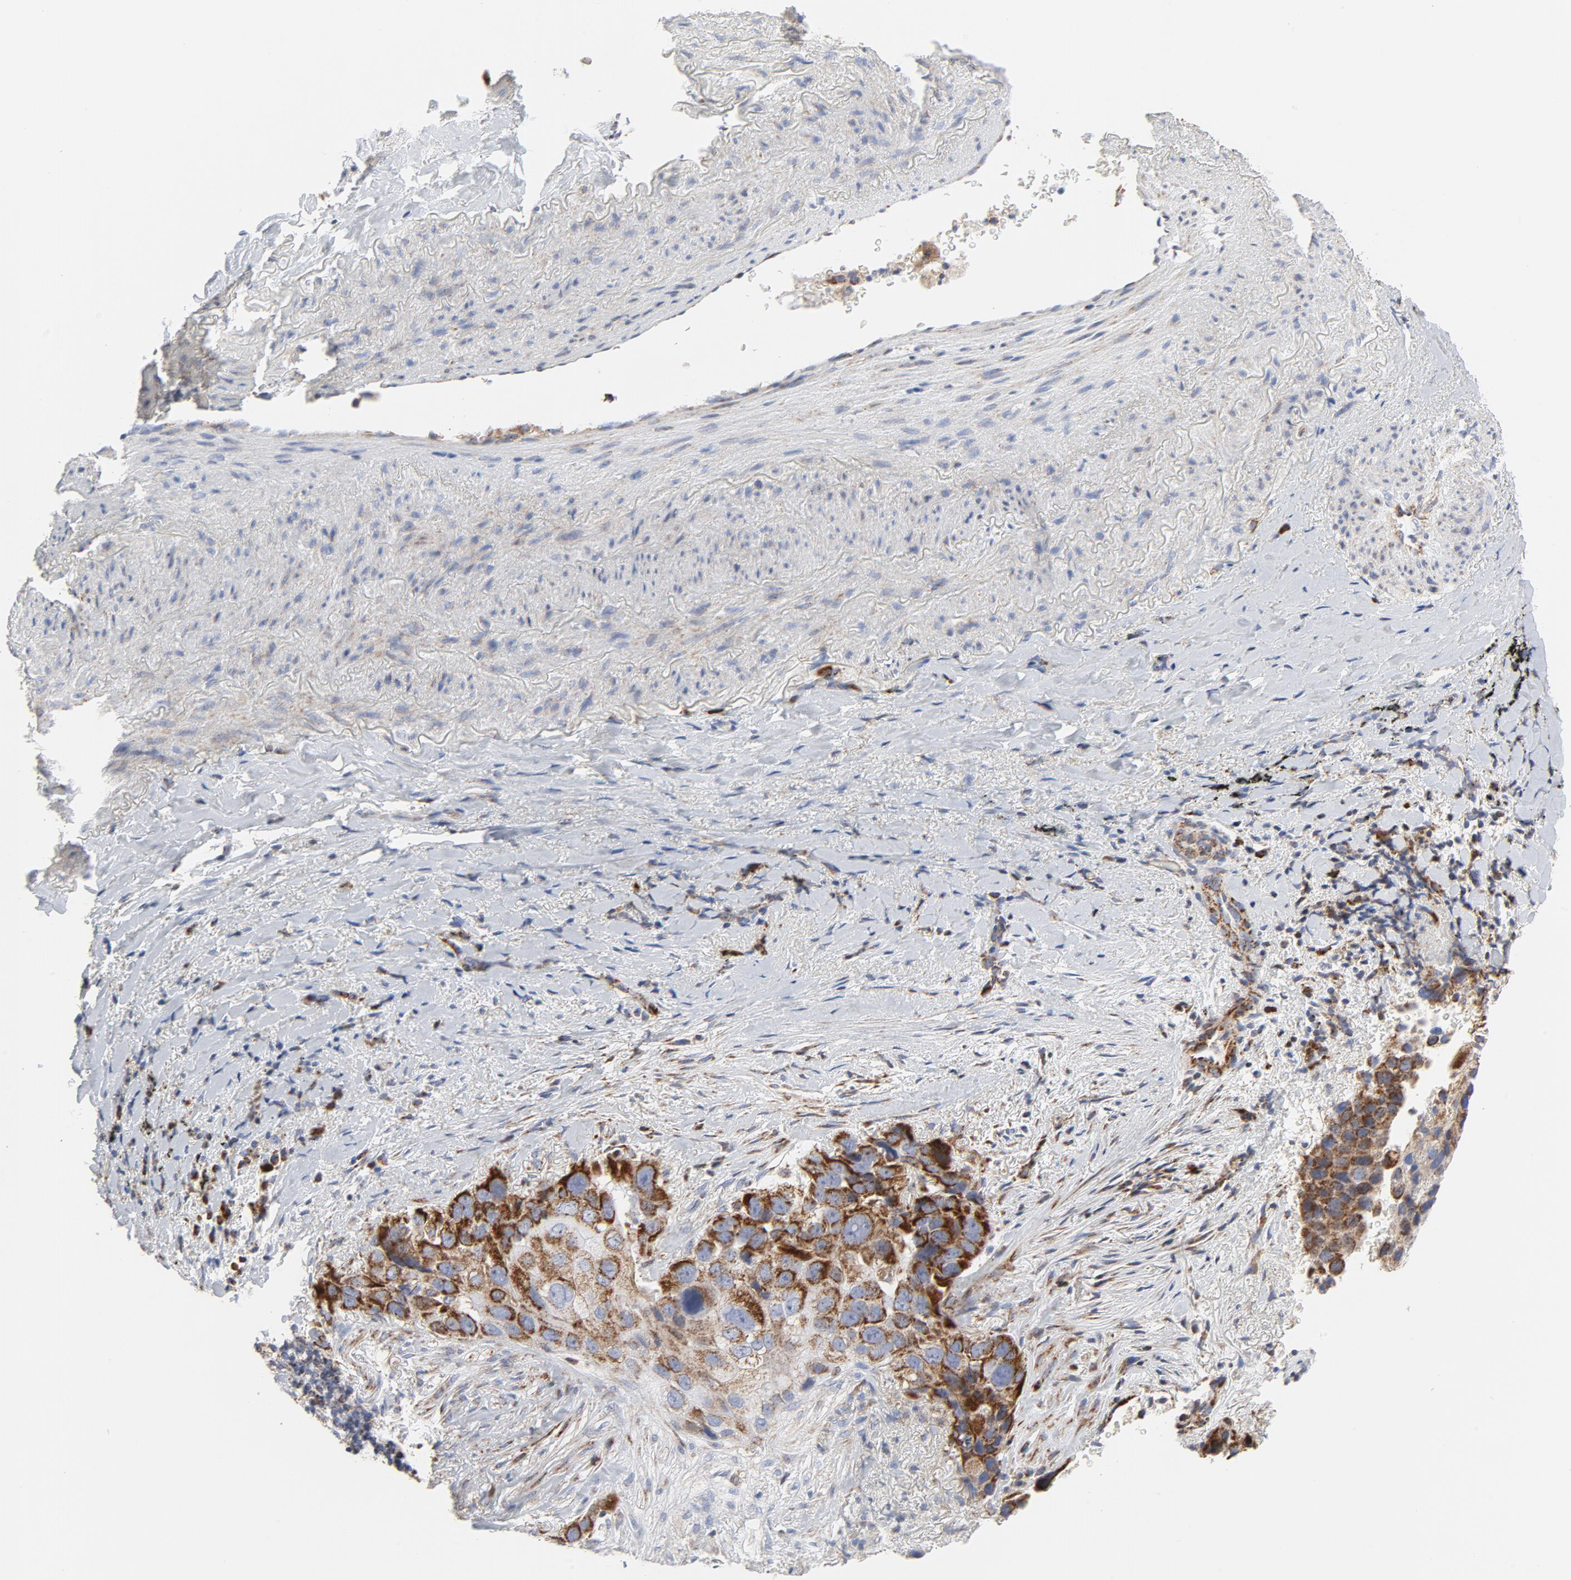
{"staining": {"intensity": "strong", "quantity": ">75%", "location": "cytoplasmic/membranous"}, "tissue": "lung cancer", "cell_type": "Tumor cells", "image_type": "cancer", "snomed": [{"axis": "morphology", "description": "Squamous cell carcinoma, NOS"}, {"axis": "topography", "description": "Lung"}], "caption": "Lung cancer (squamous cell carcinoma) tissue reveals strong cytoplasmic/membranous positivity in about >75% of tumor cells", "gene": "CYCS", "patient": {"sex": "male", "age": 54}}